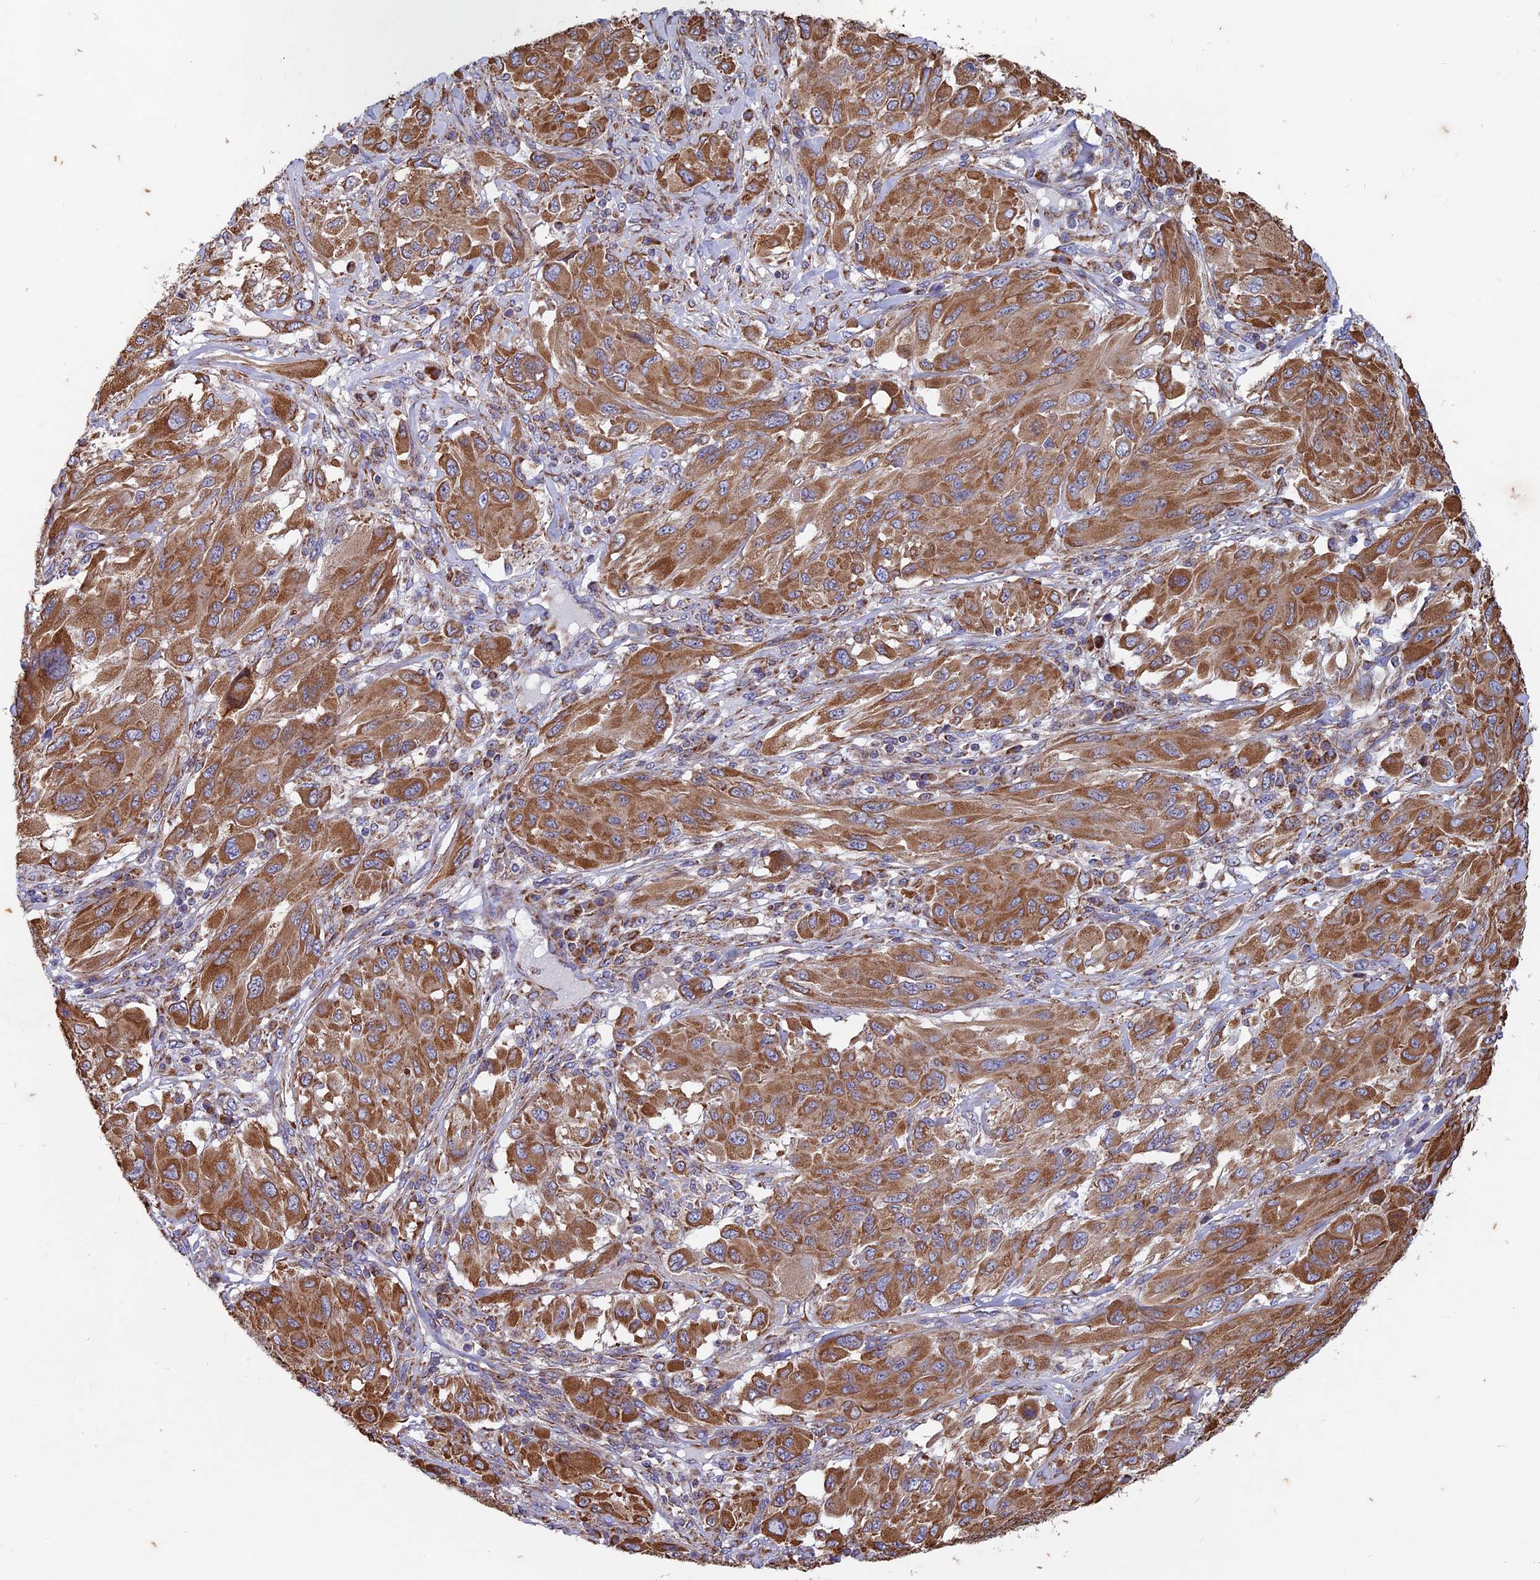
{"staining": {"intensity": "moderate", "quantity": ">75%", "location": "cytoplasmic/membranous"}, "tissue": "melanoma", "cell_type": "Tumor cells", "image_type": "cancer", "snomed": [{"axis": "morphology", "description": "Malignant melanoma, NOS"}, {"axis": "topography", "description": "Skin"}], "caption": "Tumor cells show moderate cytoplasmic/membranous expression in about >75% of cells in malignant melanoma.", "gene": "AP4S1", "patient": {"sex": "female", "age": 91}}